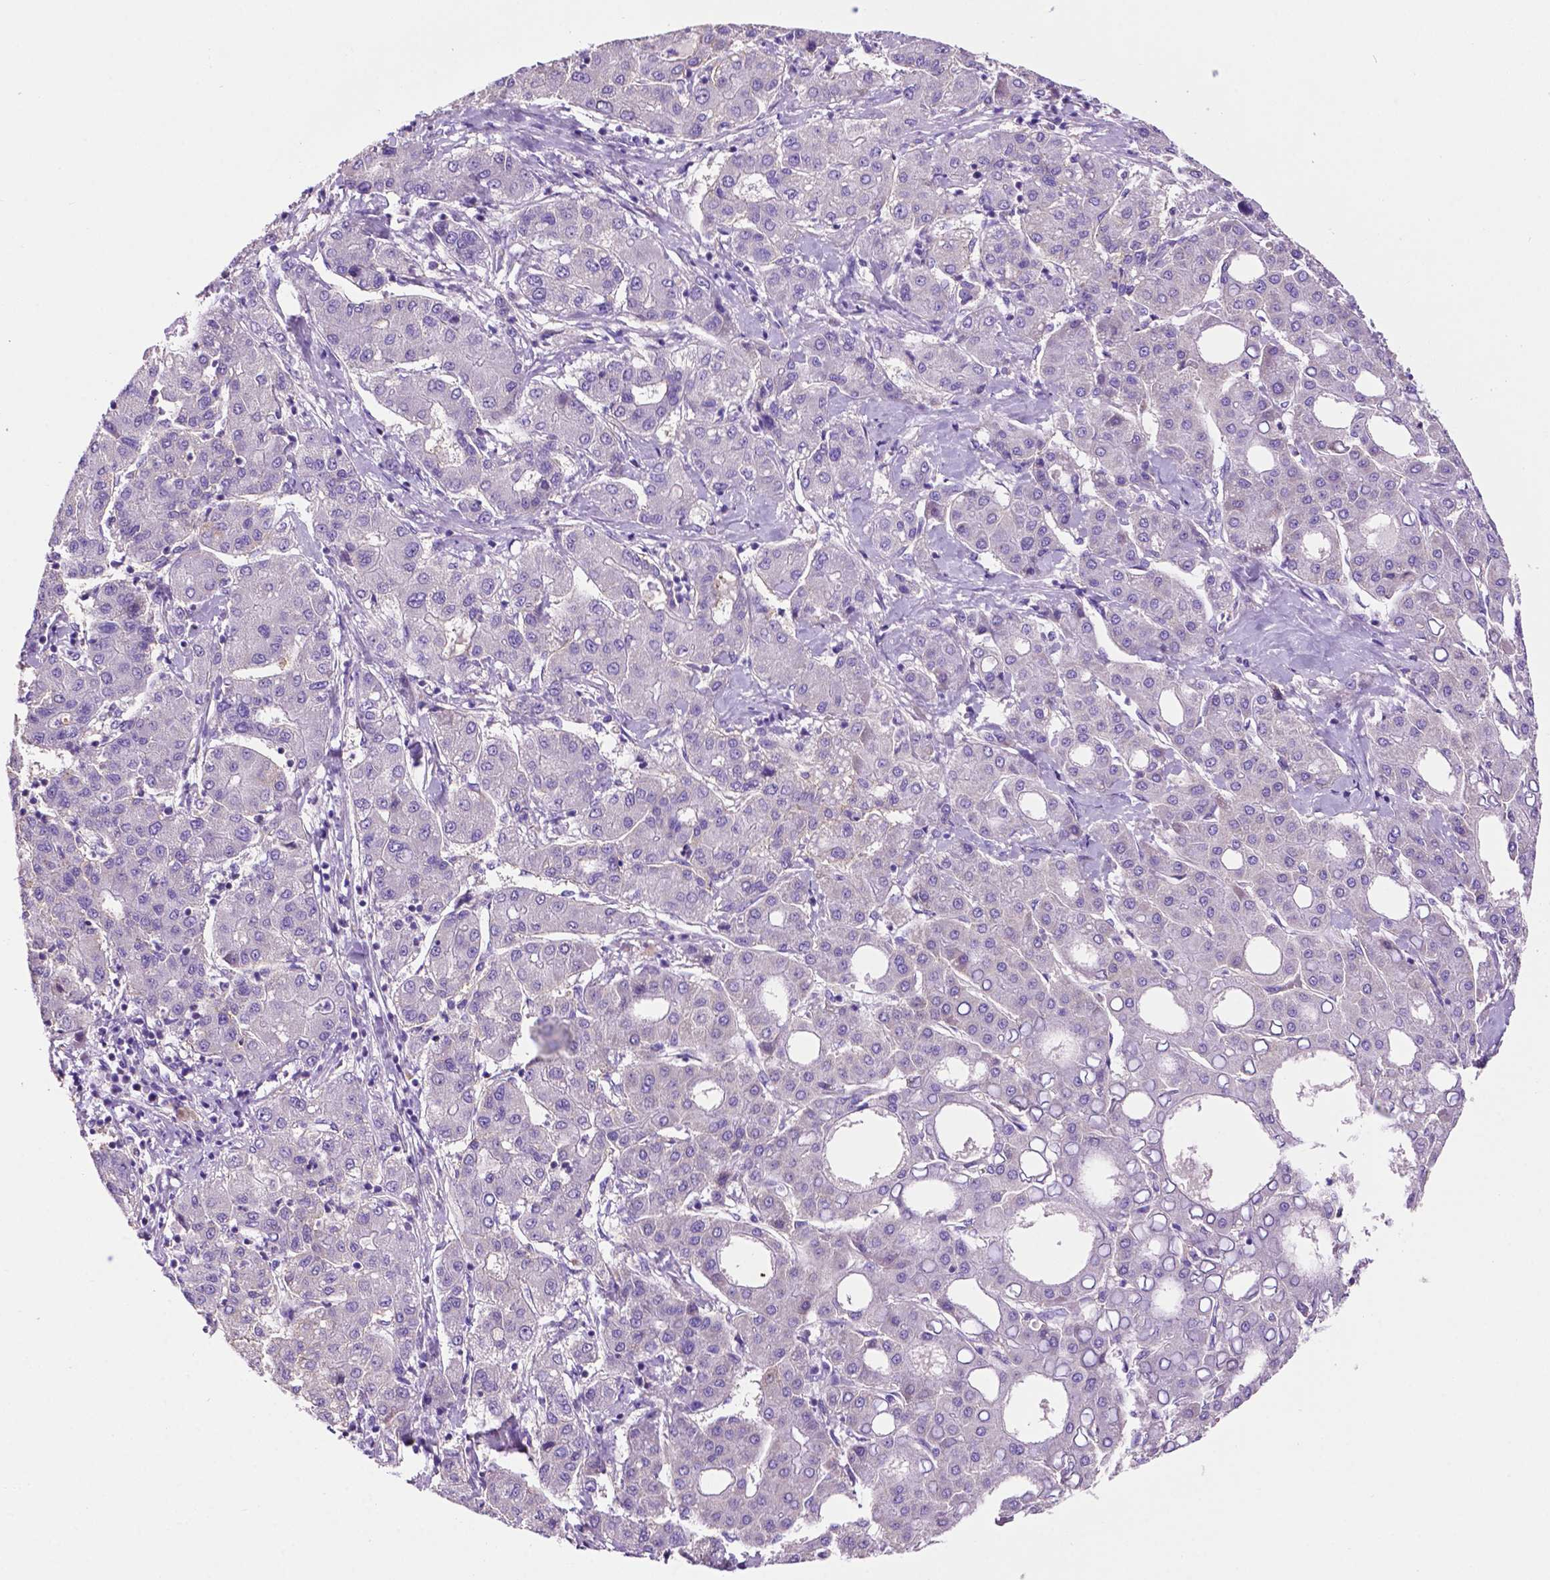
{"staining": {"intensity": "negative", "quantity": "none", "location": "none"}, "tissue": "liver cancer", "cell_type": "Tumor cells", "image_type": "cancer", "snomed": [{"axis": "morphology", "description": "Carcinoma, Hepatocellular, NOS"}, {"axis": "topography", "description": "Liver"}], "caption": "Human liver hepatocellular carcinoma stained for a protein using immunohistochemistry (IHC) demonstrates no positivity in tumor cells.", "gene": "PHYHIP", "patient": {"sex": "male", "age": 65}}